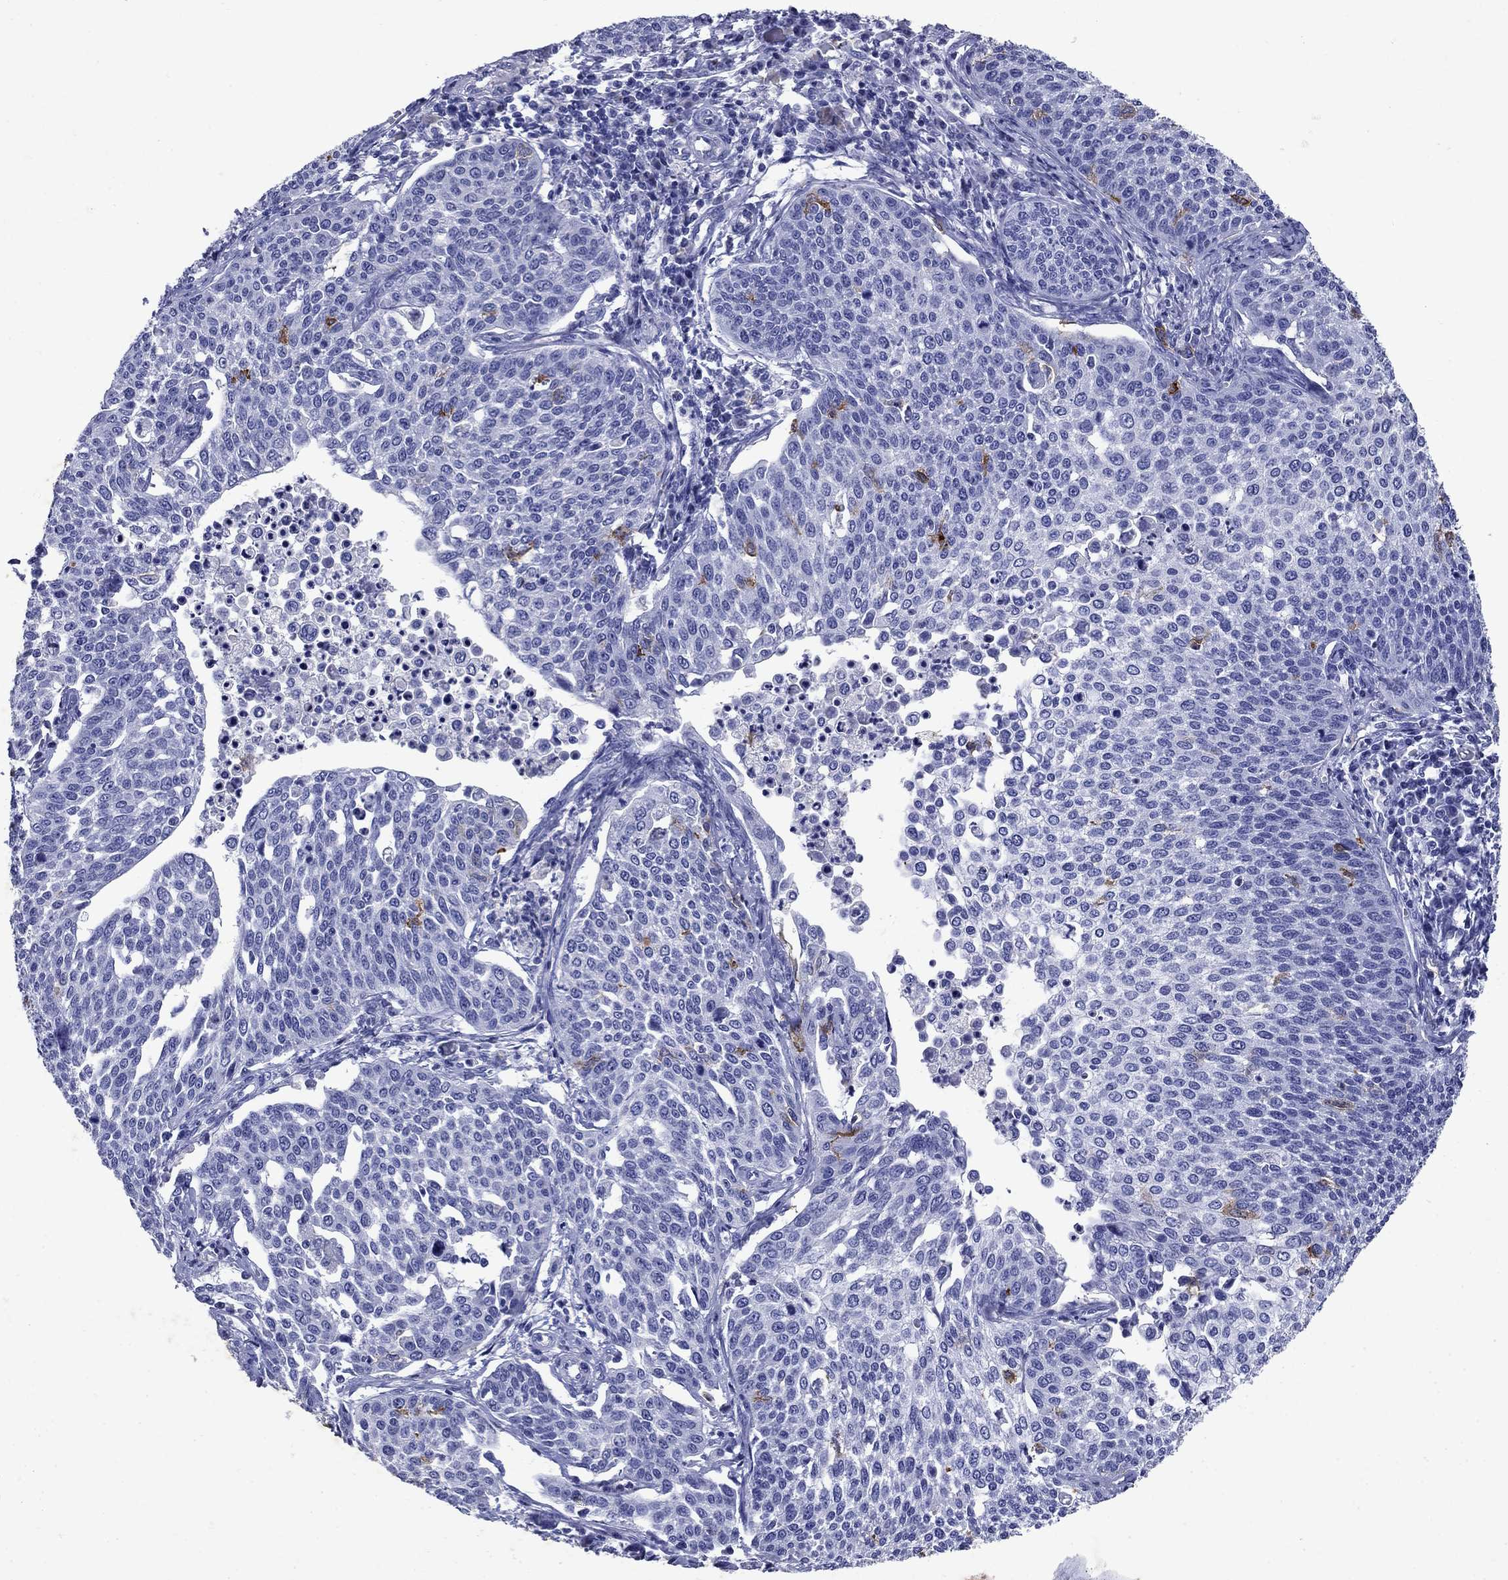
{"staining": {"intensity": "negative", "quantity": "none", "location": "none"}, "tissue": "cervical cancer", "cell_type": "Tumor cells", "image_type": "cancer", "snomed": [{"axis": "morphology", "description": "Squamous cell carcinoma, NOS"}, {"axis": "topography", "description": "Cervix"}], "caption": "The immunohistochemistry (IHC) photomicrograph has no significant positivity in tumor cells of cervical cancer tissue.", "gene": "CD1A", "patient": {"sex": "female", "age": 34}}